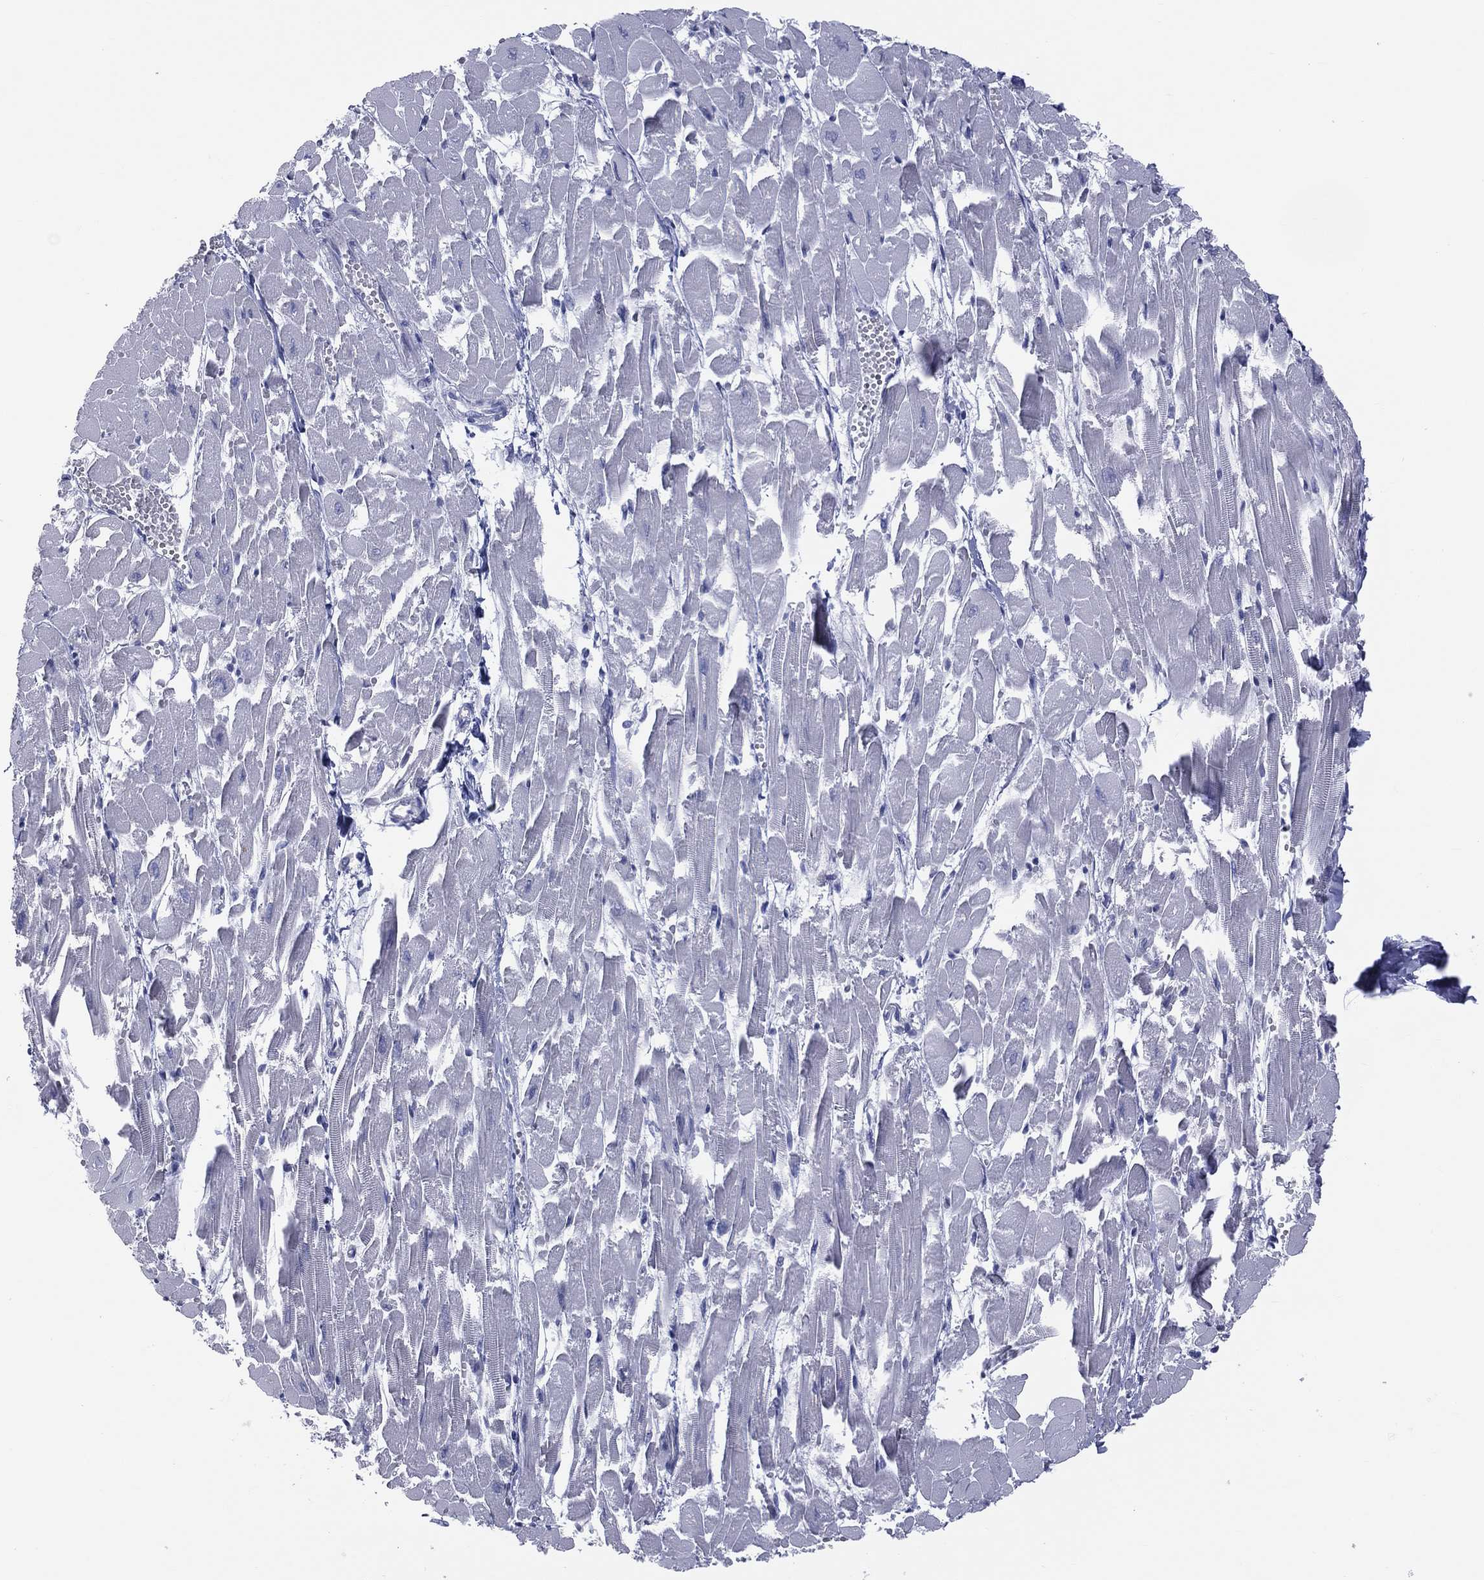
{"staining": {"intensity": "negative", "quantity": "none", "location": "none"}, "tissue": "heart muscle", "cell_type": "Cardiomyocytes", "image_type": "normal", "snomed": [{"axis": "morphology", "description": "Normal tissue, NOS"}, {"axis": "topography", "description": "Heart"}], "caption": "This is a histopathology image of IHC staining of normal heart muscle, which shows no expression in cardiomyocytes. (Brightfield microscopy of DAB immunohistochemistry at high magnification).", "gene": "MLN", "patient": {"sex": "female", "age": 52}}